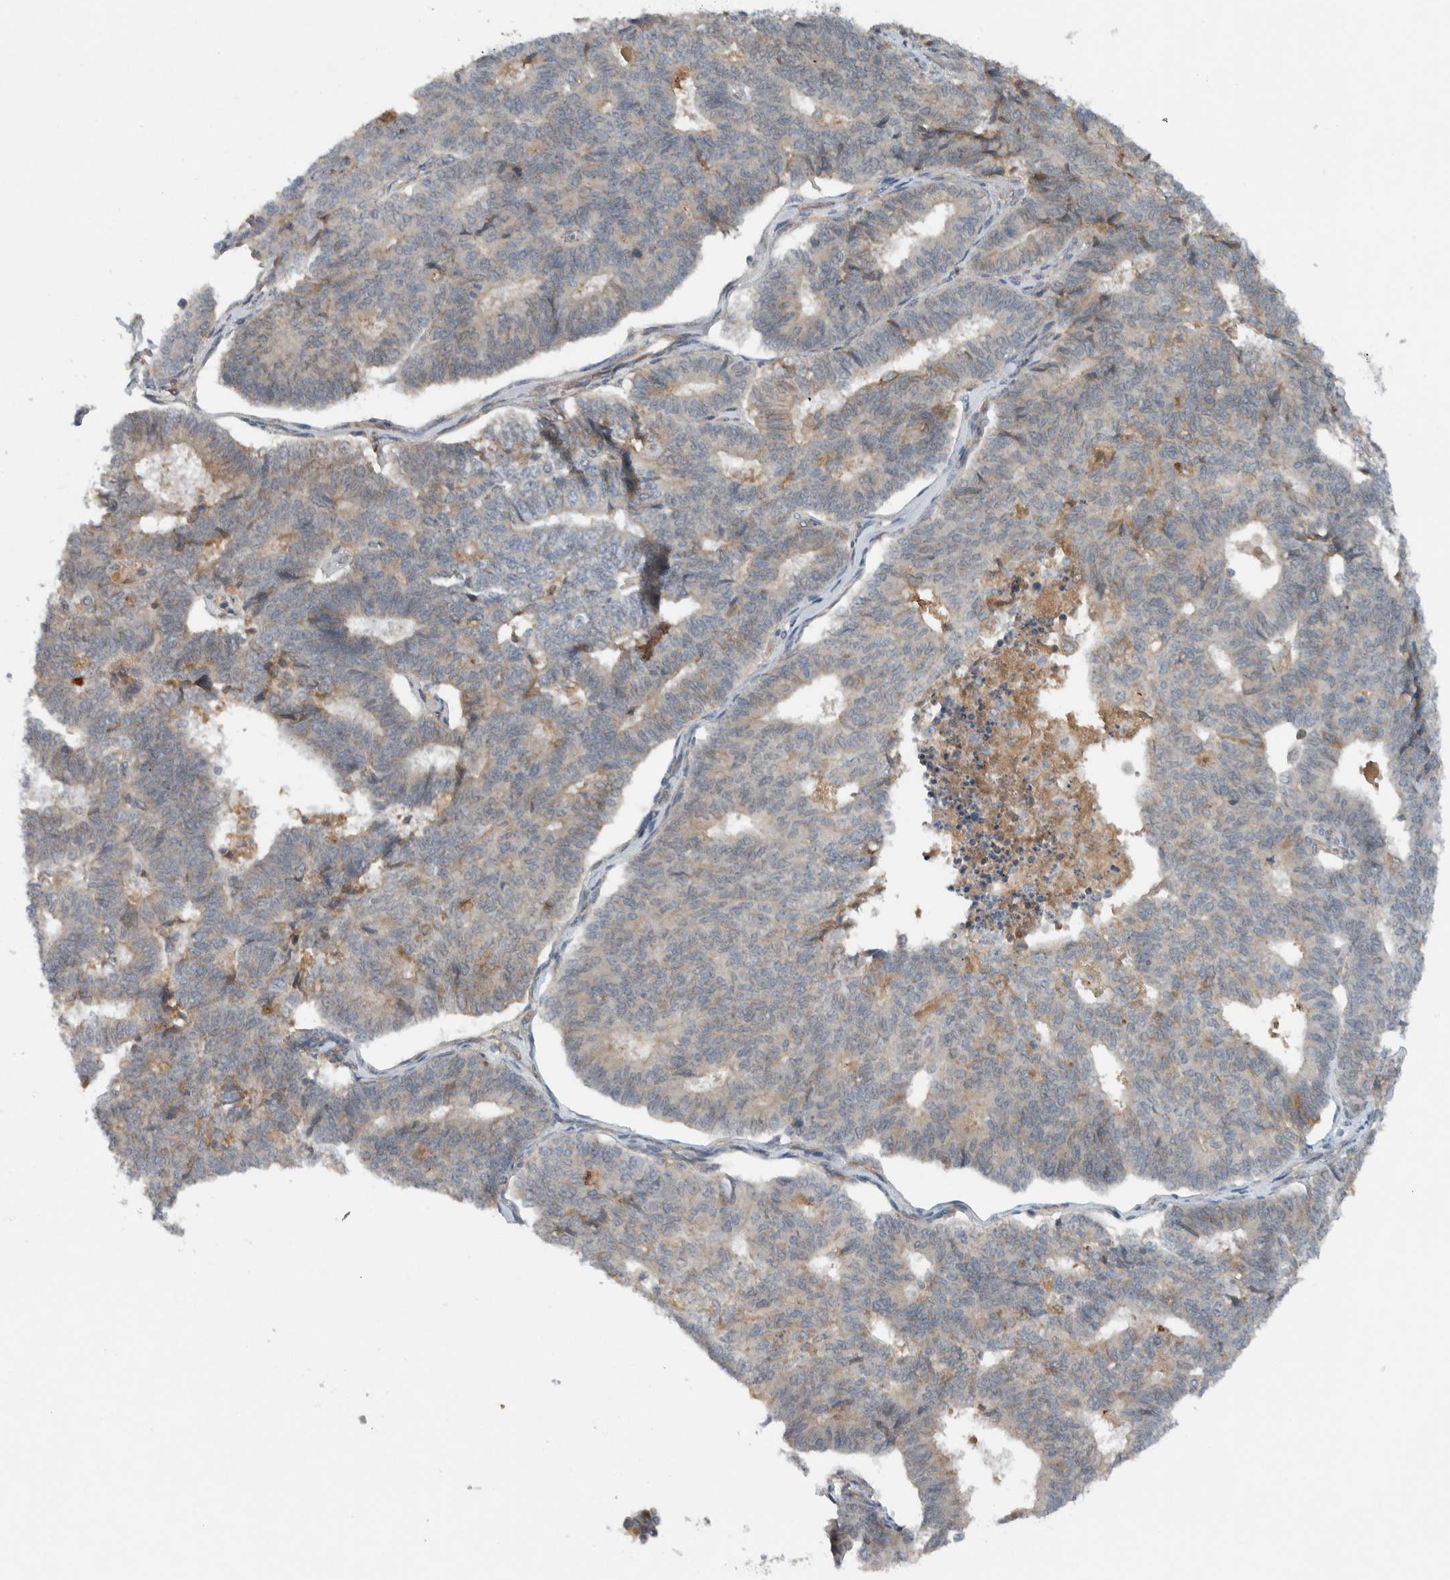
{"staining": {"intensity": "weak", "quantity": "25%-75%", "location": "cytoplasmic/membranous"}, "tissue": "endometrial cancer", "cell_type": "Tumor cells", "image_type": "cancer", "snomed": [{"axis": "morphology", "description": "Adenocarcinoma, NOS"}, {"axis": "topography", "description": "Endometrium"}], "caption": "This histopathology image demonstrates immunohistochemistry (IHC) staining of adenocarcinoma (endometrial), with low weak cytoplasmic/membranous positivity in approximately 25%-75% of tumor cells.", "gene": "ARMC7", "patient": {"sex": "female", "age": 70}}